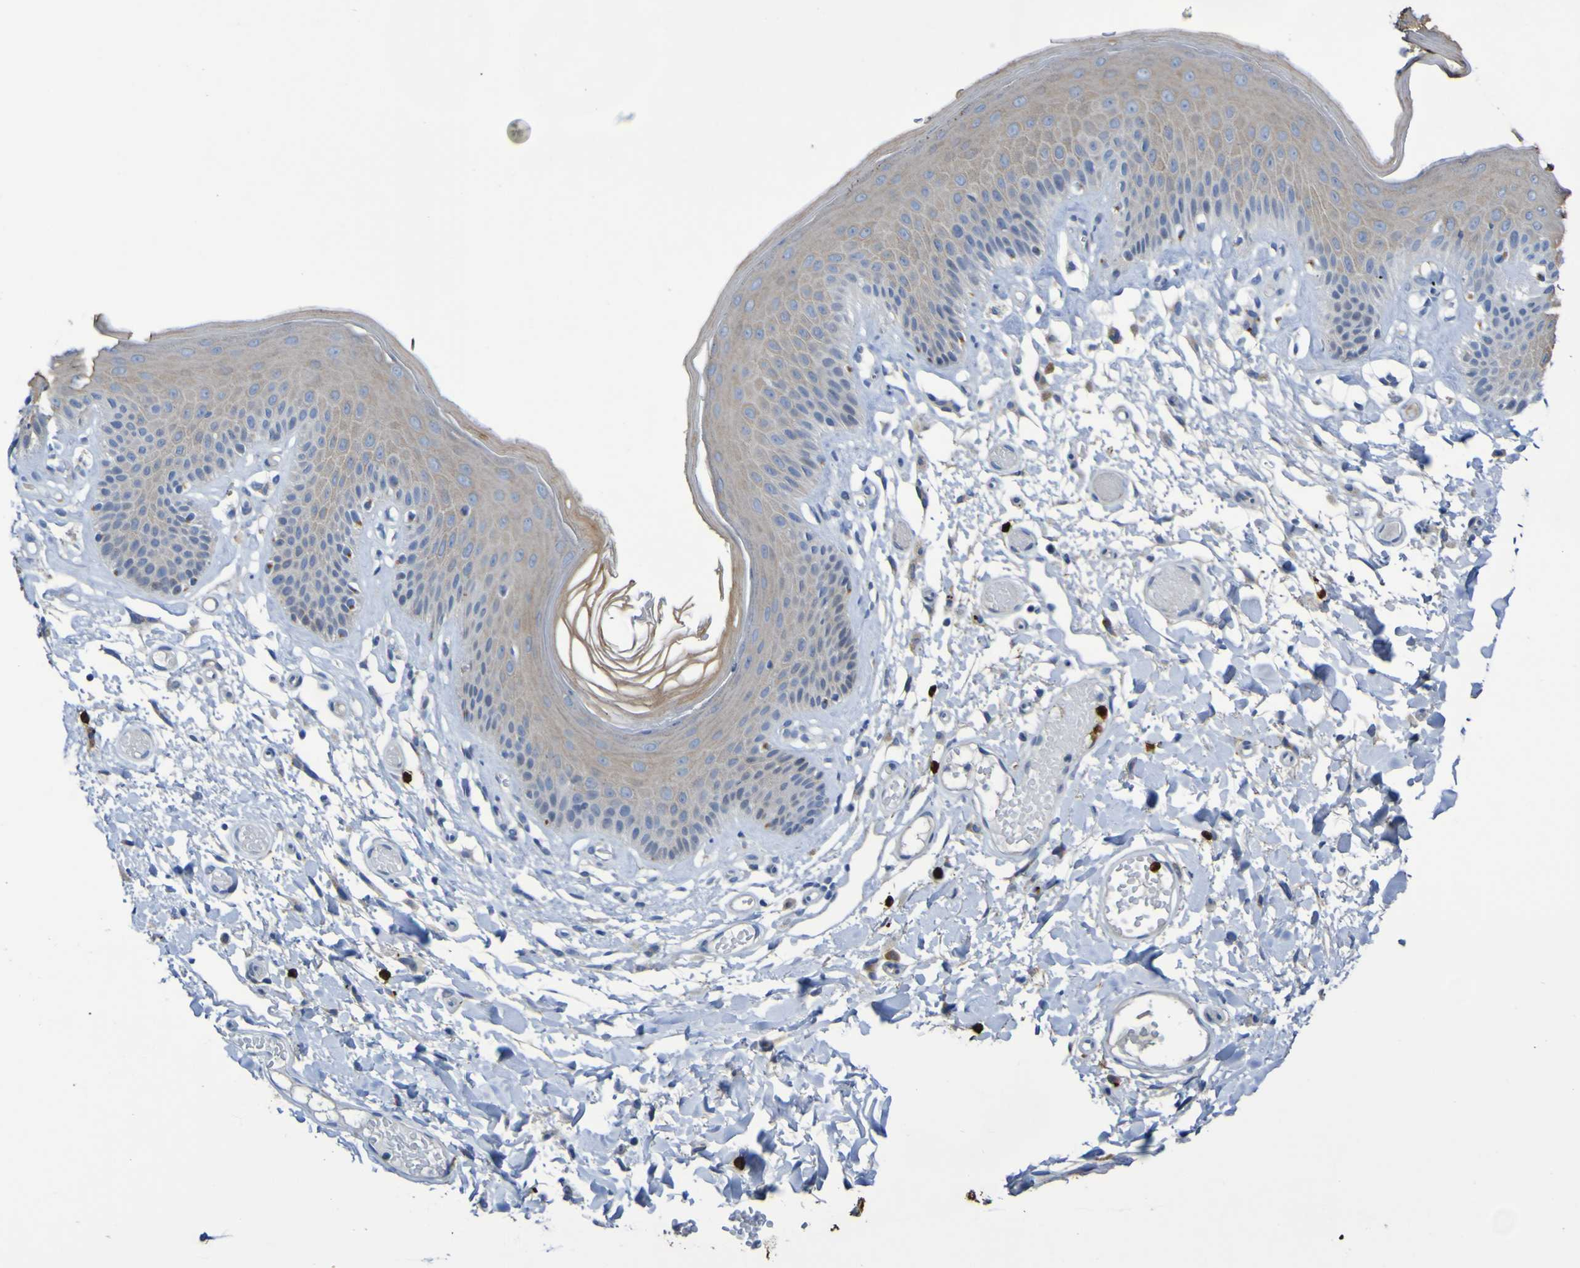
{"staining": {"intensity": "weak", "quantity": "25%-75%", "location": "cytoplasmic/membranous"}, "tissue": "skin", "cell_type": "Epidermal cells", "image_type": "normal", "snomed": [{"axis": "morphology", "description": "Normal tissue, NOS"}, {"axis": "topography", "description": "Vulva"}], "caption": "A low amount of weak cytoplasmic/membranous positivity is identified in approximately 25%-75% of epidermal cells in normal skin.", "gene": "C11orf24", "patient": {"sex": "female", "age": 73}}